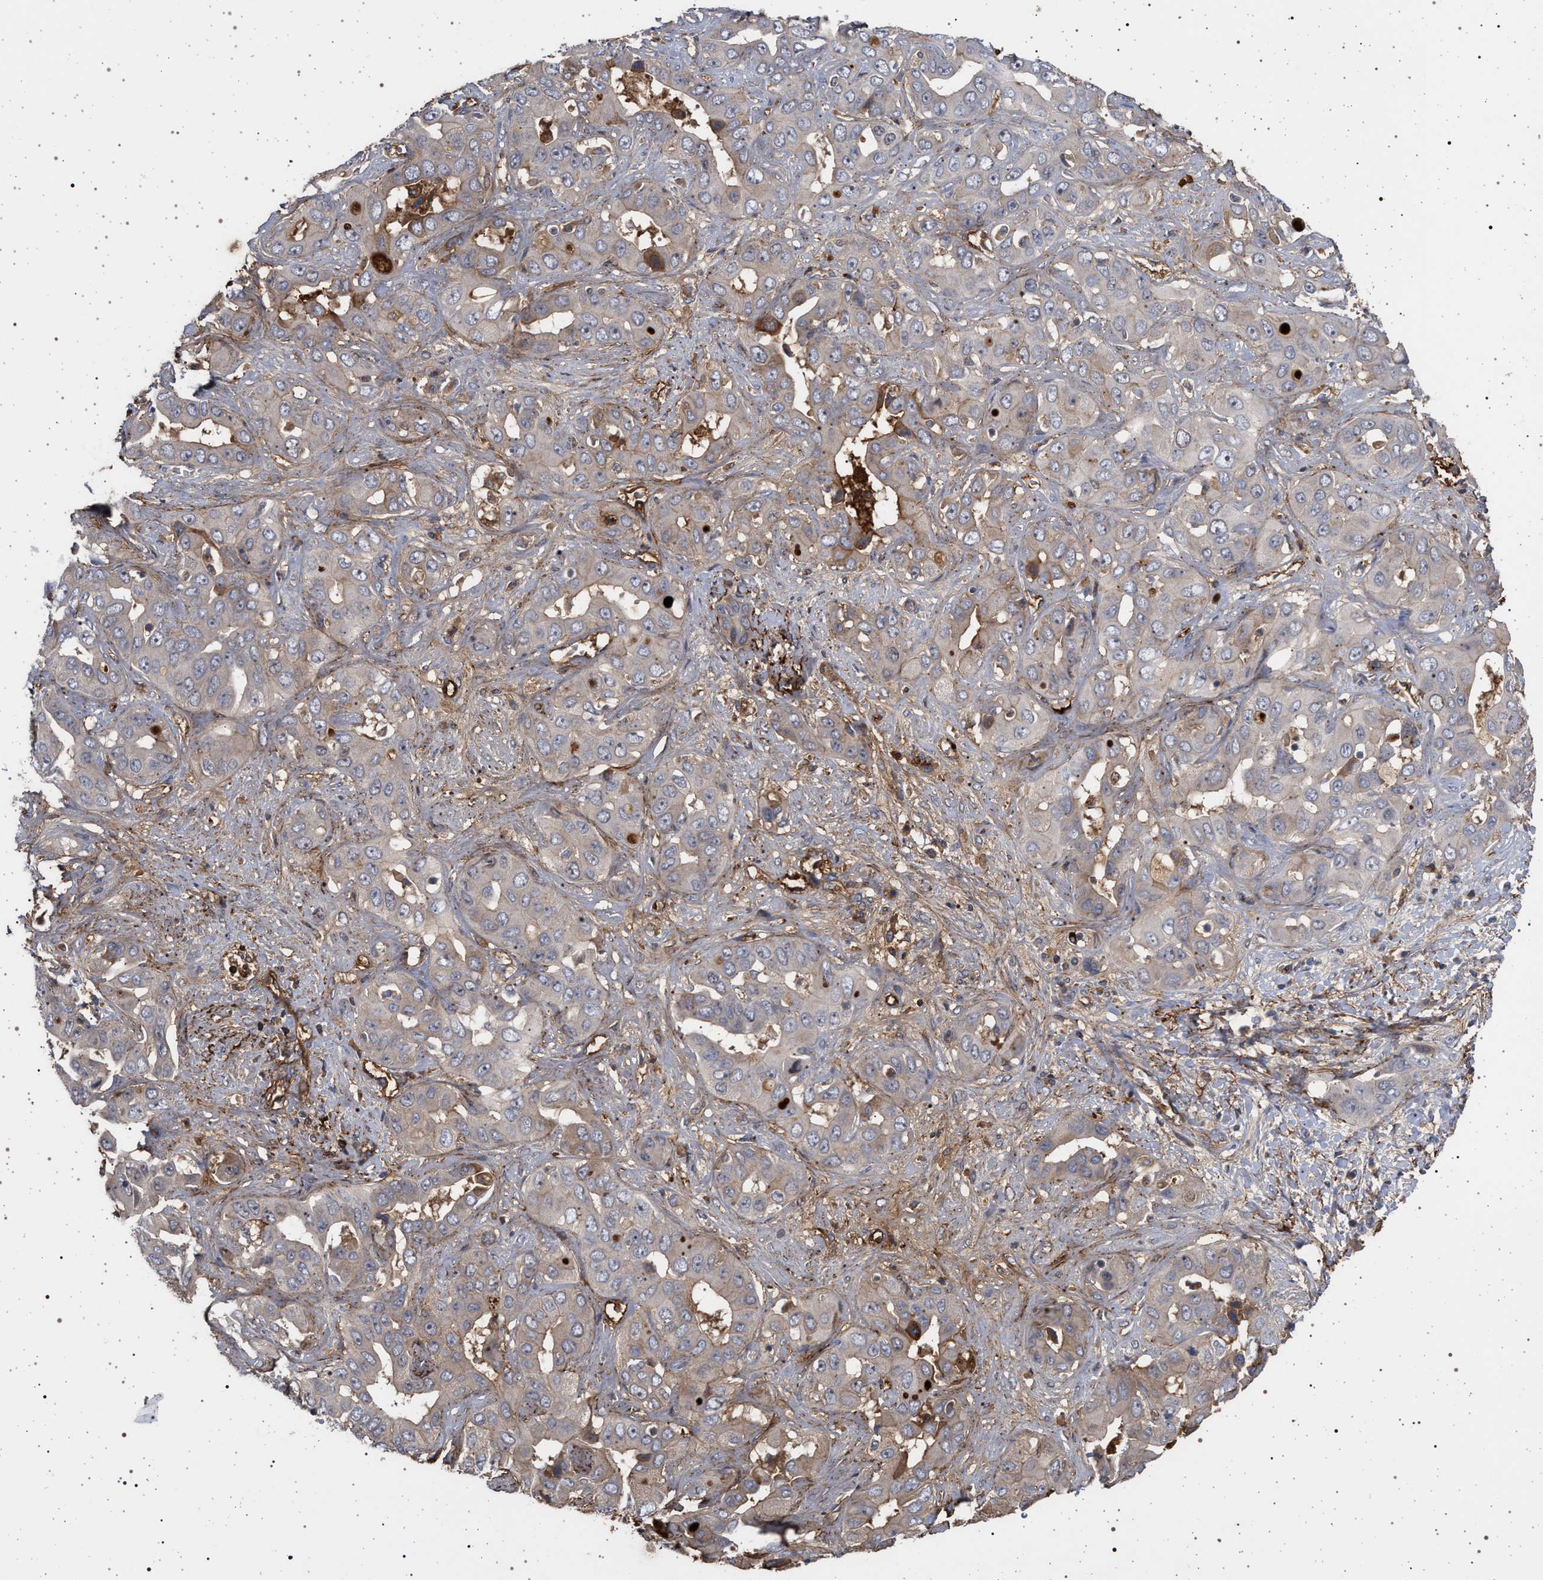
{"staining": {"intensity": "weak", "quantity": "25%-75%", "location": "cytoplasmic/membranous"}, "tissue": "liver cancer", "cell_type": "Tumor cells", "image_type": "cancer", "snomed": [{"axis": "morphology", "description": "Cholangiocarcinoma"}, {"axis": "topography", "description": "Liver"}], "caption": "This photomicrograph shows liver cancer (cholangiocarcinoma) stained with immunohistochemistry (IHC) to label a protein in brown. The cytoplasmic/membranous of tumor cells show weak positivity for the protein. Nuclei are counter-stained blue.", "gene": "RBM48", "patient": {"sex": "female", "age": 52}}